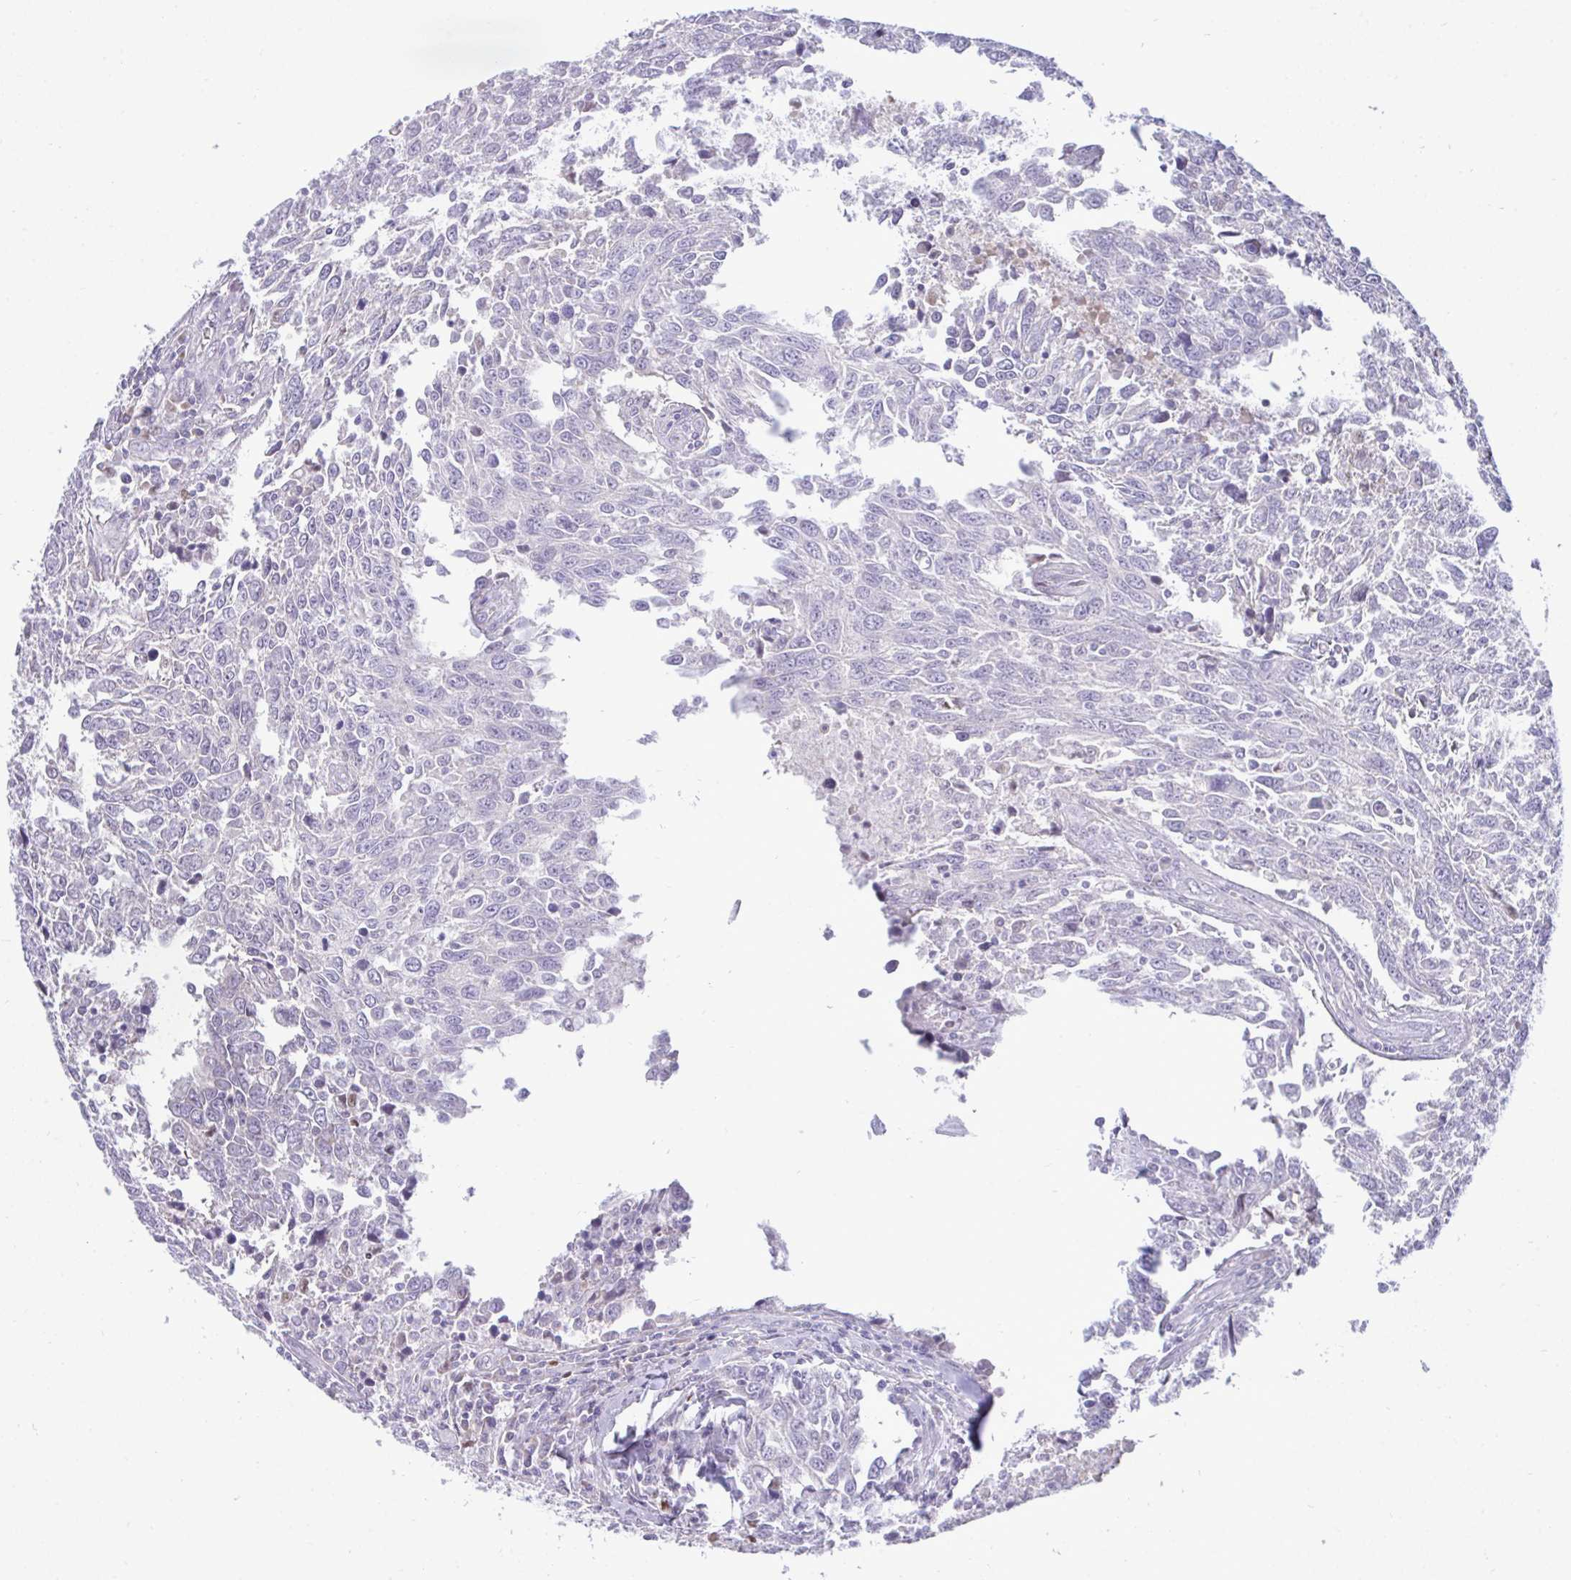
{"staining": {"intensity": "negative", "quantity": "none", "location": "none"}, "tissue": "breast cancer", "cell_type": "Tumor cells", "image_type": "cancer", "snomed": [{"axis": "morphology", "description": "Duct carcinoma"}, {"axis": "topography", "description": "Breast"}], "caption": "Tumor cells are negative for protein expression in human breast cancer (infiltrating ductal carcinoma).", "gene": "EPOP", "patient": {"sex": "female", "age": 50}}